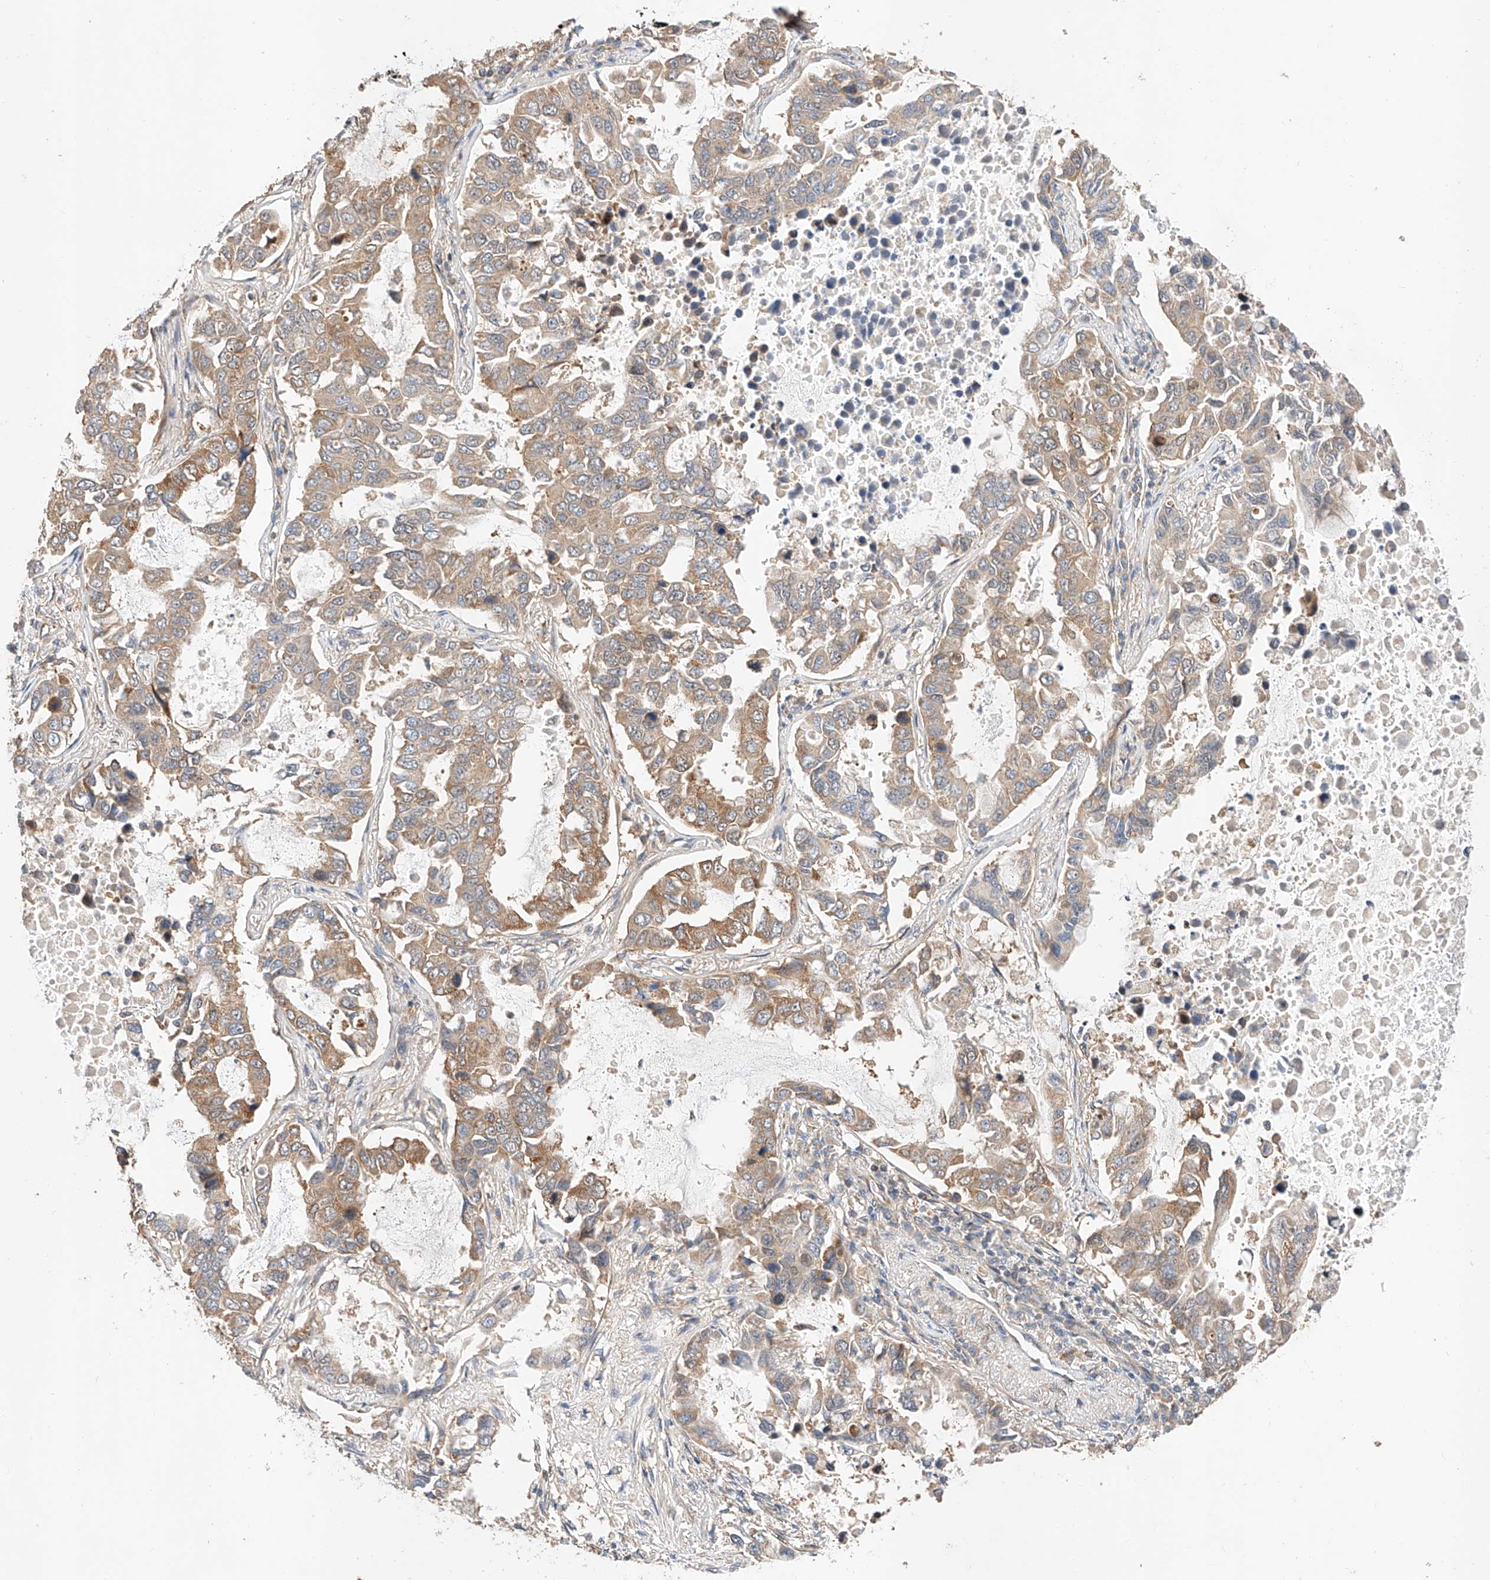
{"staining": {"intensity": "moderate", "quantity": "25%-75%", "location": "cytoplasmic/membranous"}, "tissue": "lung cancer", "cell_type": "Tumor cells", "image_type": "cancer", "snomed": [{"axis": "morphology", "description": "Adenocarcinoma, NOS"}, {"axis": "topography", "description": "Lung"}], "caption": "Tumor cells display medium levels of moderate cytoplasmic/membranous positivity in about 25%-75% of cells in human lung cancer (adenocarcinoma).", "gene": "RAB23", "patient": {"sex": "male", "age": 64}}